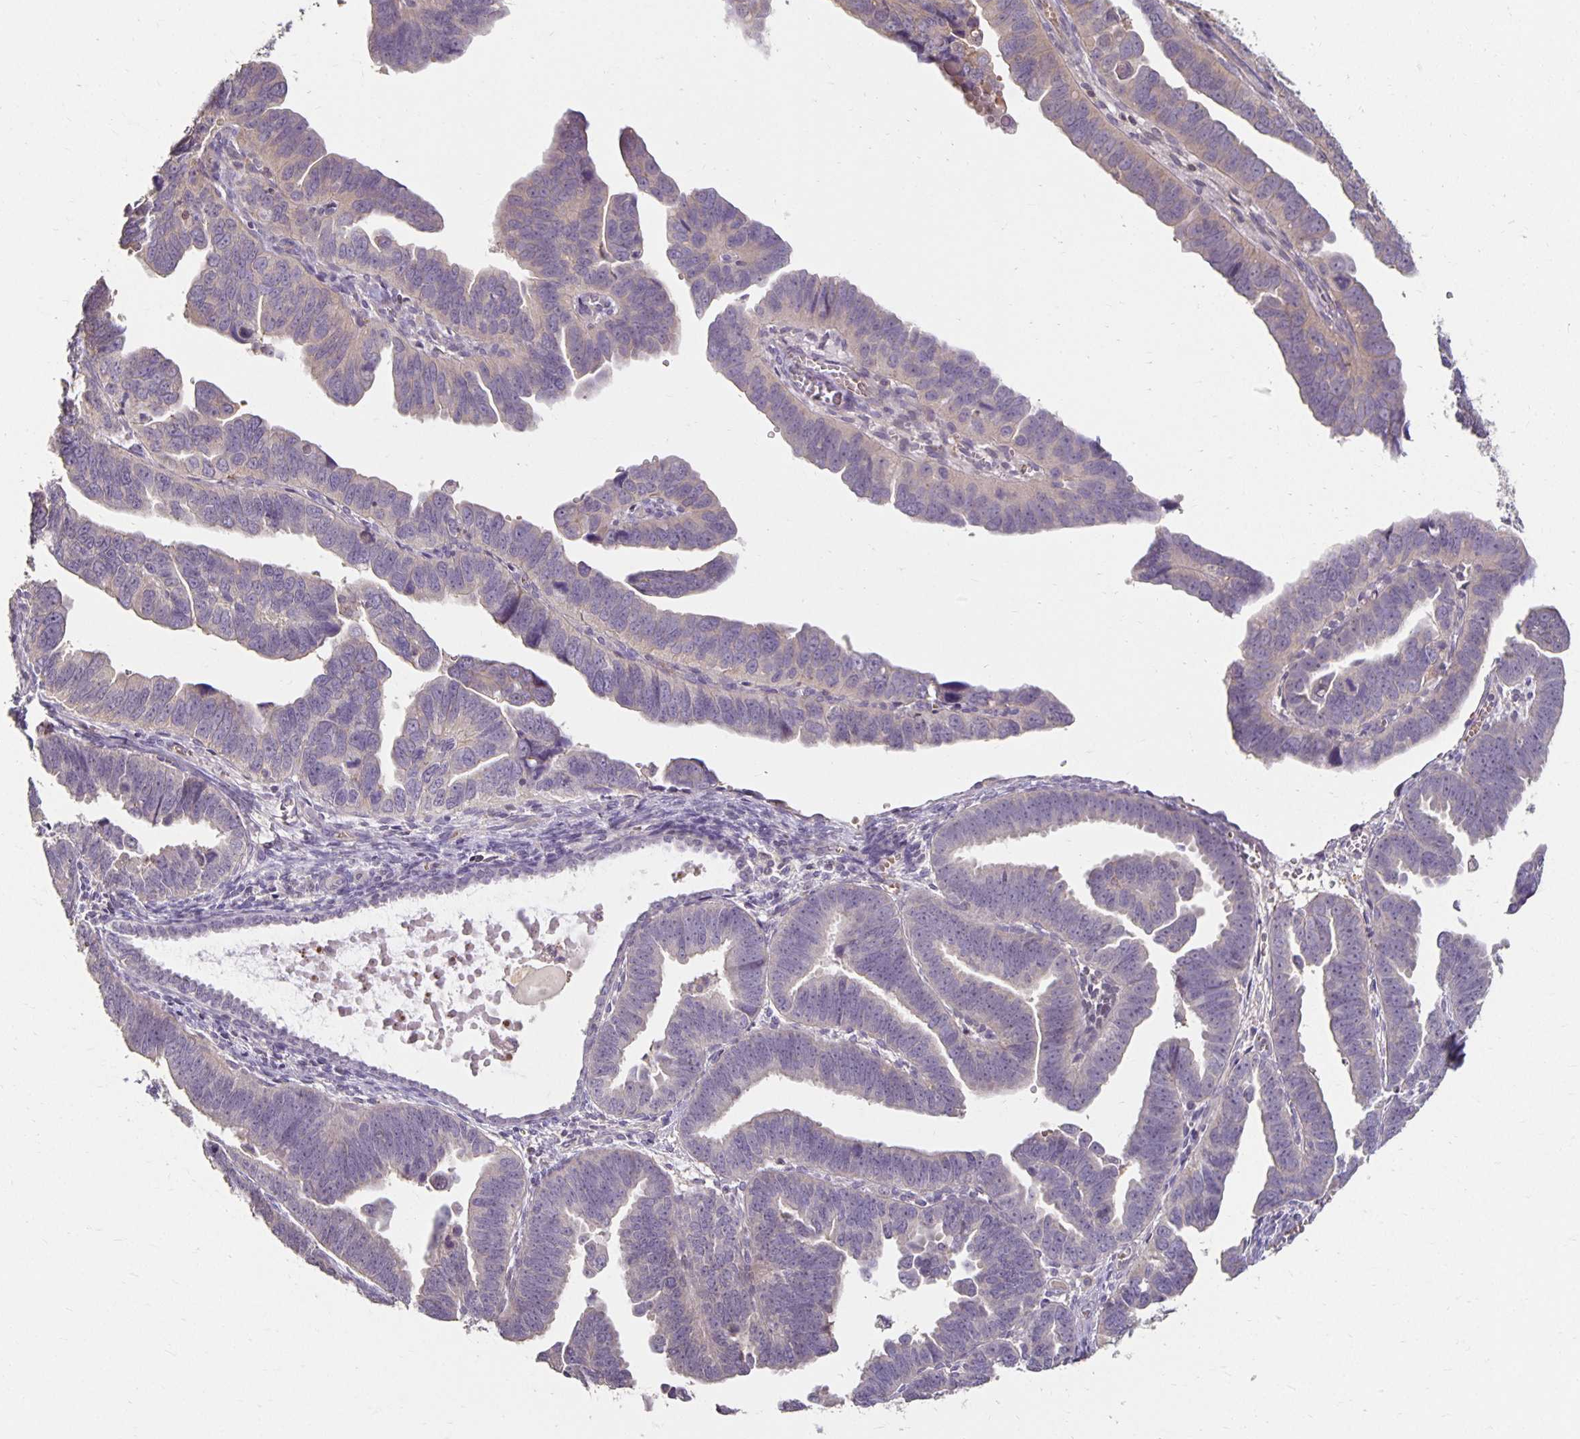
{"staining": {"intensity": "negative", "quantity": "none", "location": "none"}, "tissue": "endometrial cancer", "cell_type": "Tumor cells", "image_type": "cancer", "snomed": [{"axis": "morphology", "description": "Adenocarcinoma, NOS"}, {"axis": "topography", "description": "Endometrium"}], "caption": "Histopathology image shows no significant protein staining in tumor cells of adenocarcinoma (endometrial).", "gene": "CST6", "patient": {"sex": "female", "age": 75}}